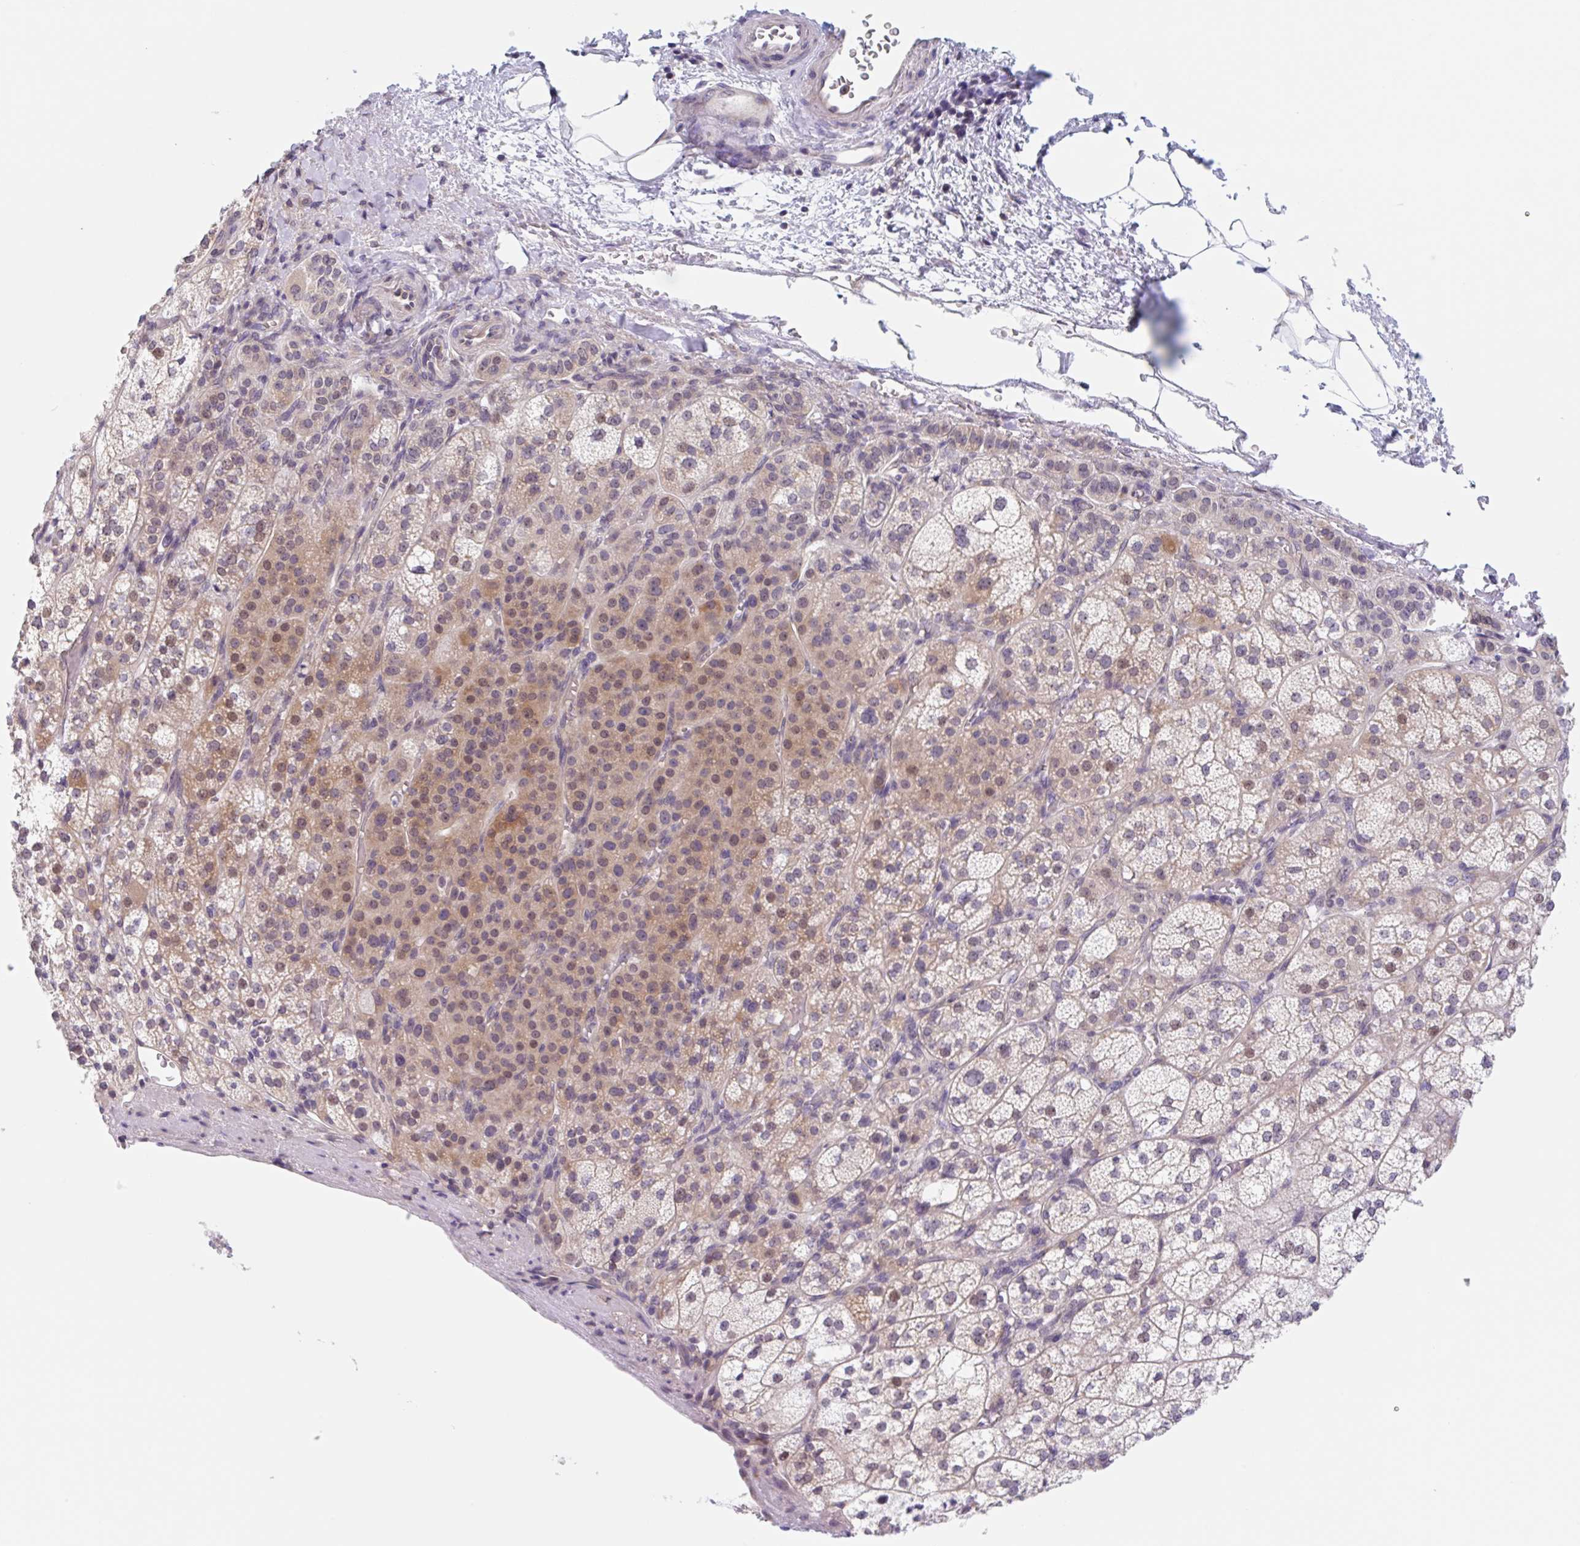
{"staining": {"intensity": "moderate", "quantity": "25%-75%", "location": "cytoplasmic/membranous,nuclear"}, "tissue": "adrenal gland", "cell_type": "Glandular cells", "image_type": "normal", "snomed": [{"axis": "morphology", "description": "Normal tissue, NOS"}, {"axis": "topography", "description": "Adrenal gland"}], "caption": "Immunohistochemical staining of unremarkable human adrenal gland exhibits medium levels of moderate cytoplasmic/membranous,nuclear positivity in approximately 25%-75% of glandular cells.", "gene": "TBPL2", "patient": {"sex": "female", "age": 60}}